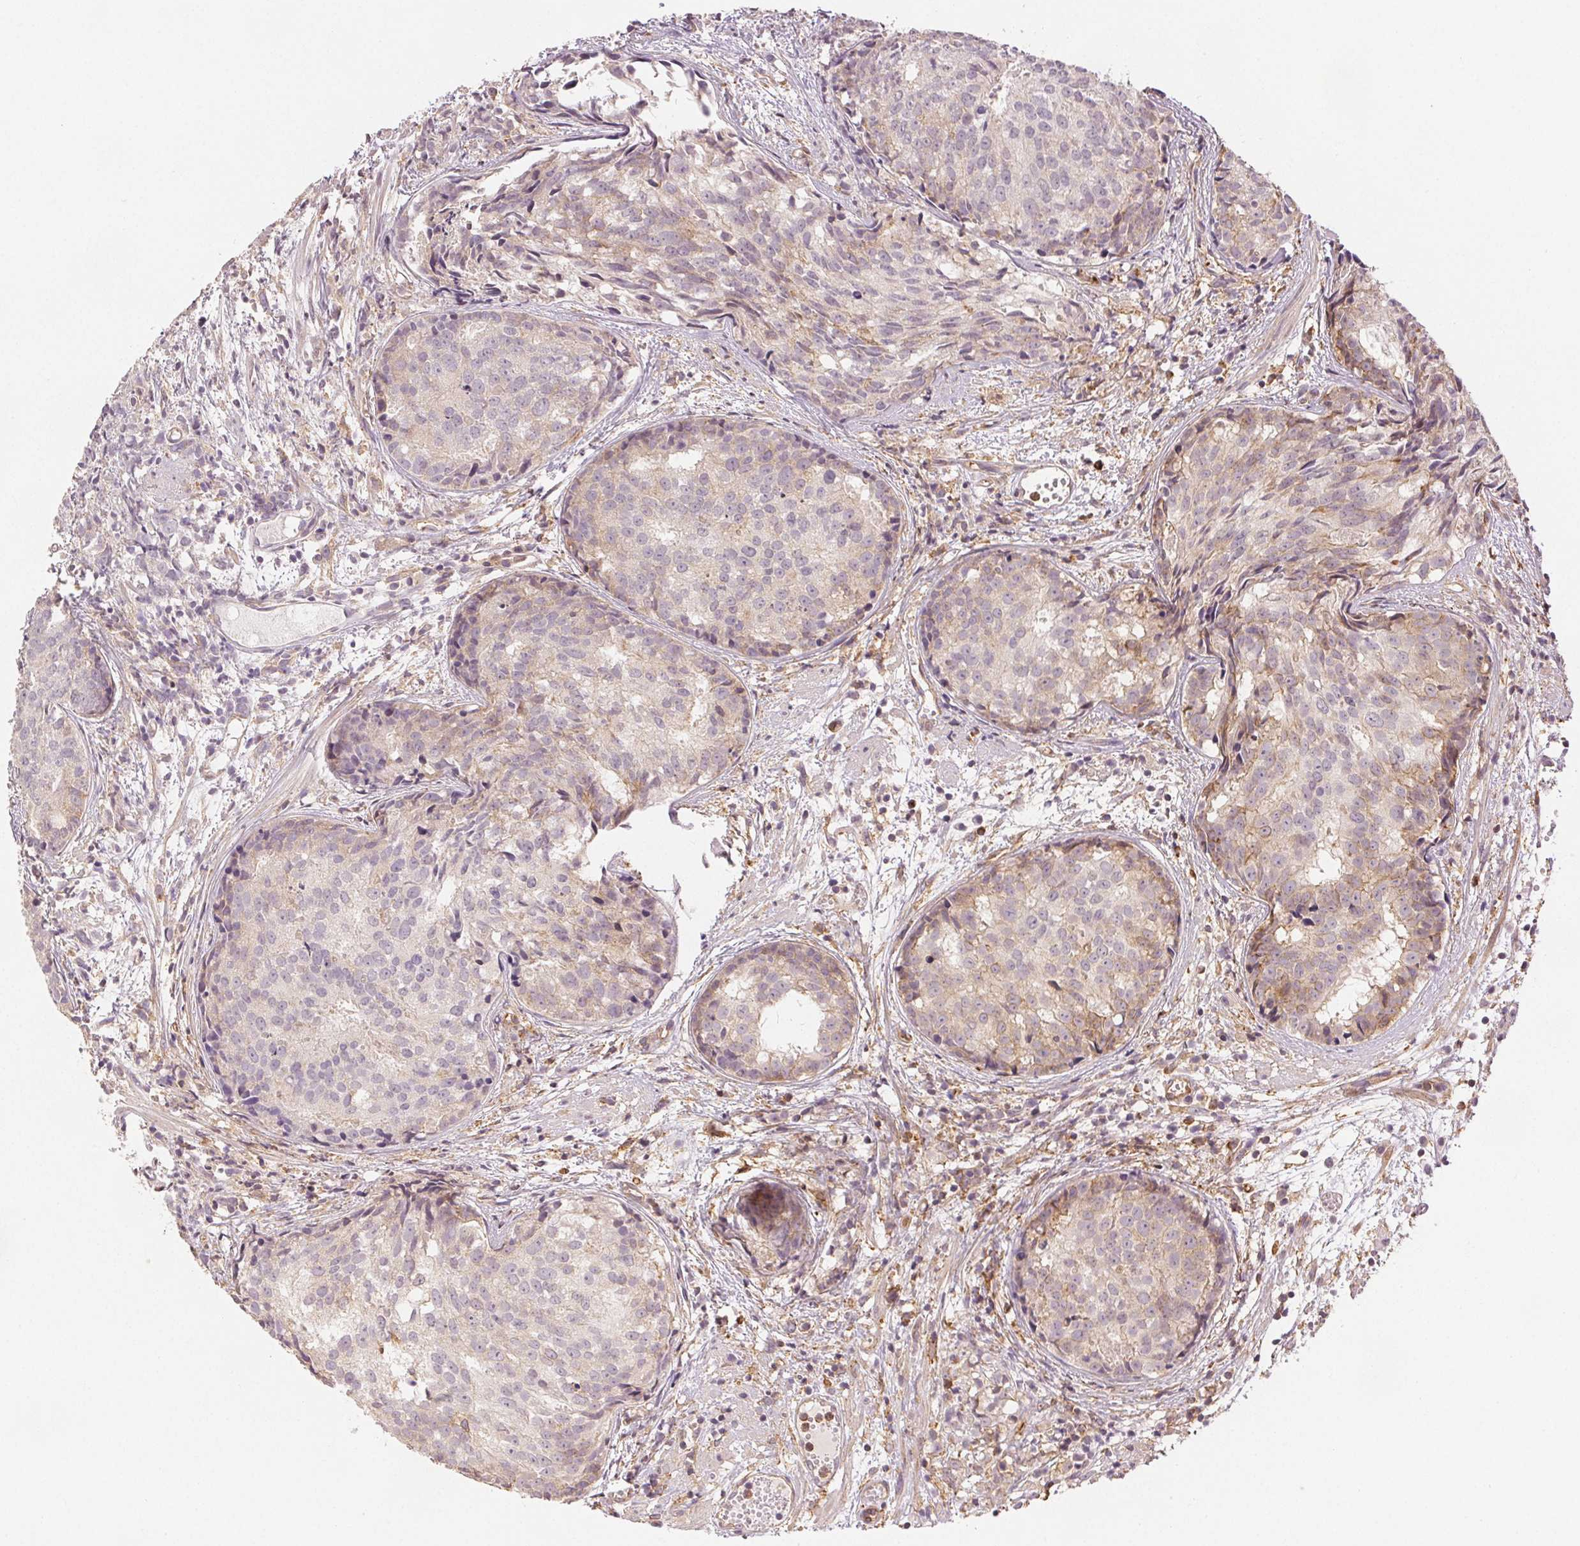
{"staining": {"intensity": "weak", "quantity": "<25%", "location": "cytoplasmic/membranous"}, "tissue": "prostate cancer", "cell_type": "Tumor cells", "image_type": "cancer", "snomed": [{"axis": "morphology", "description": "Adenocarcinoma, High grade"}, {"axis": "topography", "description": "Prostate"}], "caption": "An IHC micrograph of prostate cancer (adenocarcinoma (high-grade)) is shown. There is no staining in tumor cells of prostate cancer (adenocarcinoma (high-grade)). (Brightfield microscopy of DAB (3,3'-diaminobenzidine) immunohistochemistry (IHC) at high magnification).", "gene": "DIAPH2", "patient": {"sex": "male", "age": 58}}